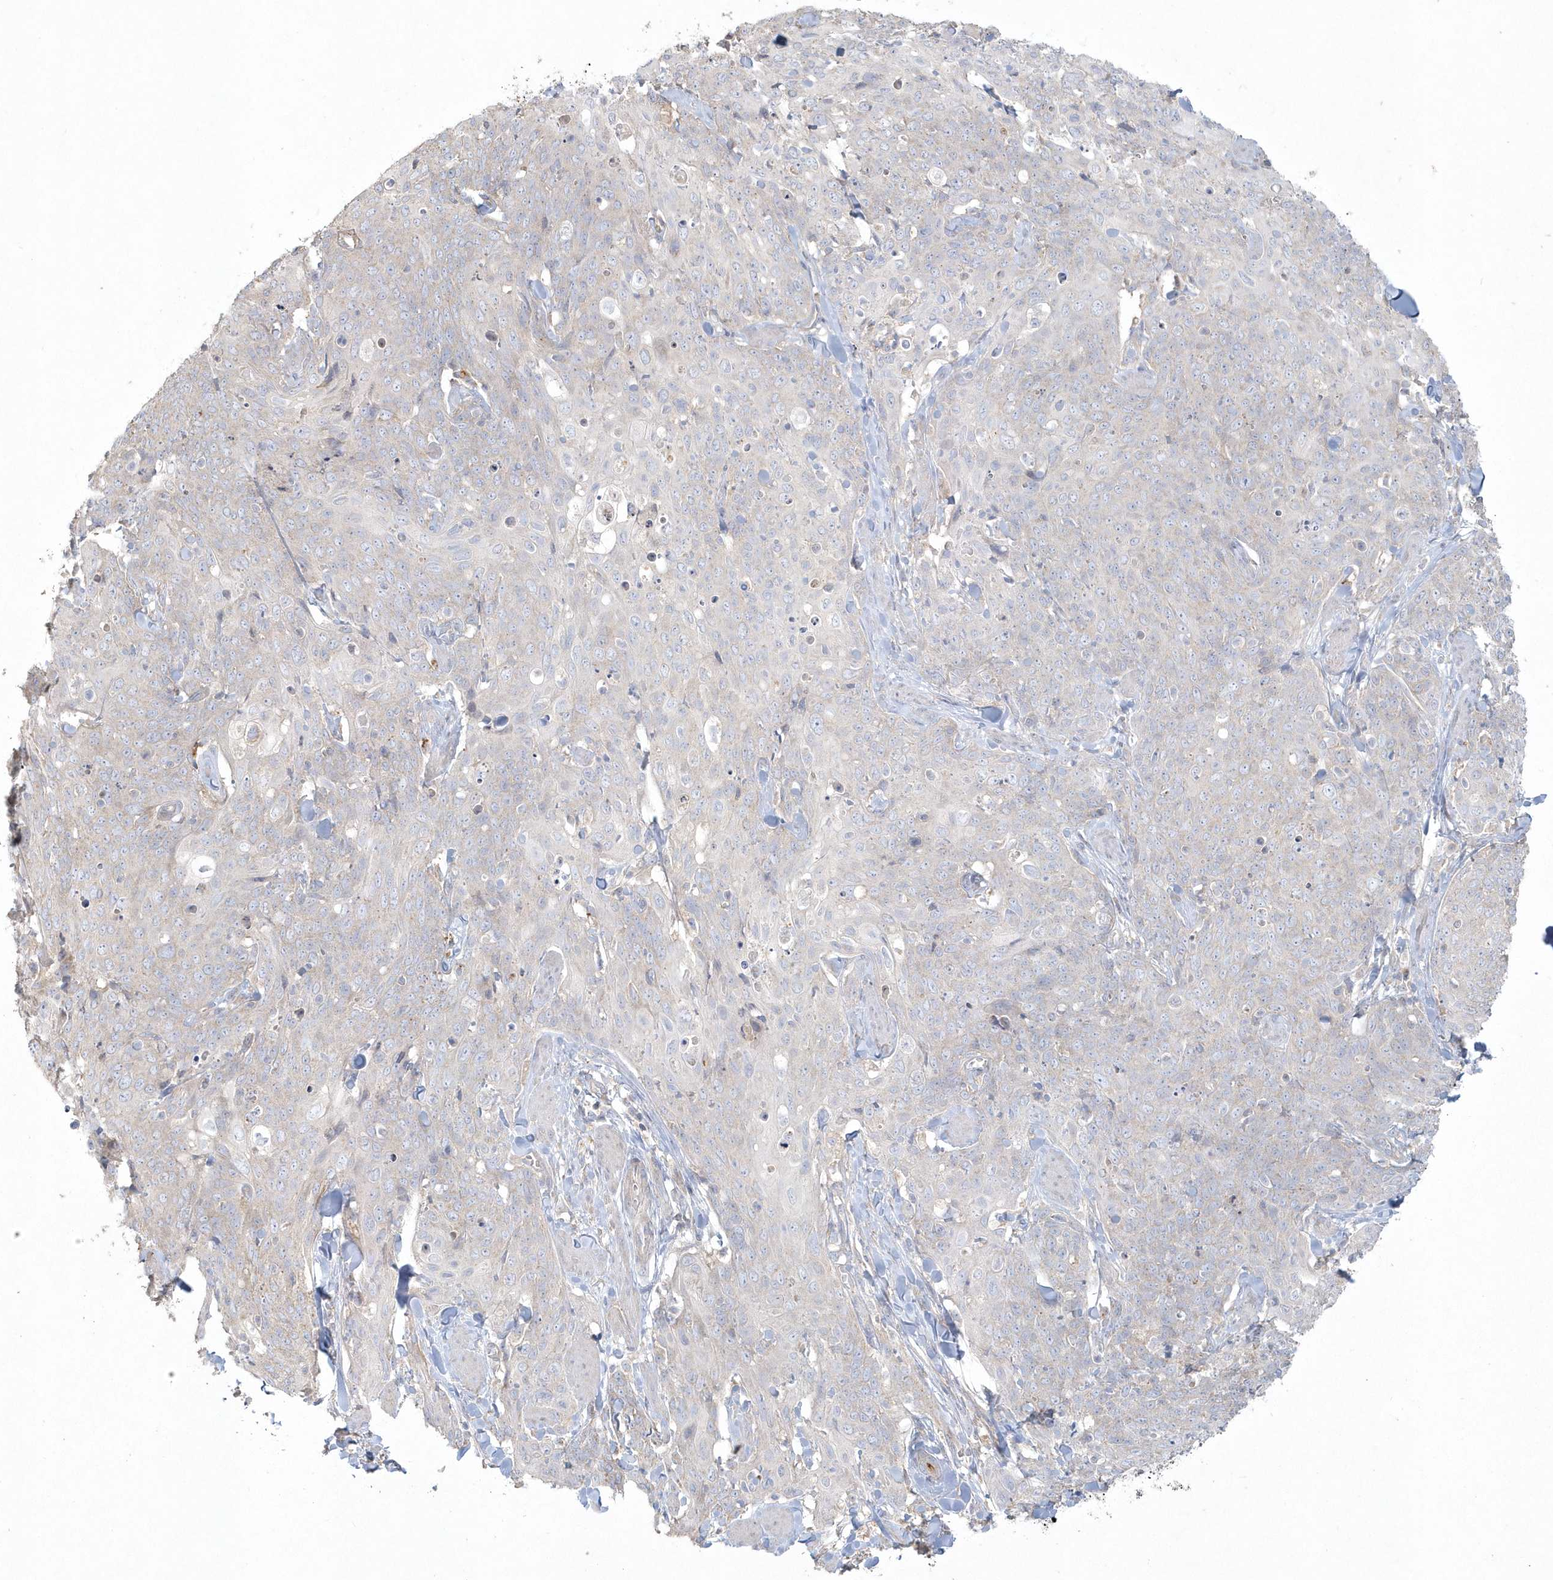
{"staining": {"intensity": "negative", "quantity": "none", "location": "none"}, "tissue": "skin cancer", "cell_type": "Tumor cells", "image_type": "cancer", "snomed": [{"axis": "morphology", "description": "Squamous cell carcinoma, NOS"}, {"axis": "topography", "description": "Skin"}, {"axis": "topography", "description": "Vulva"}], "caption": "Tumor cells show no significant protein positivity in skin cancer (squamous cell carcinoma).", "gene": "BLTP3A", "patient": {"sex": "female", "age": 85}}